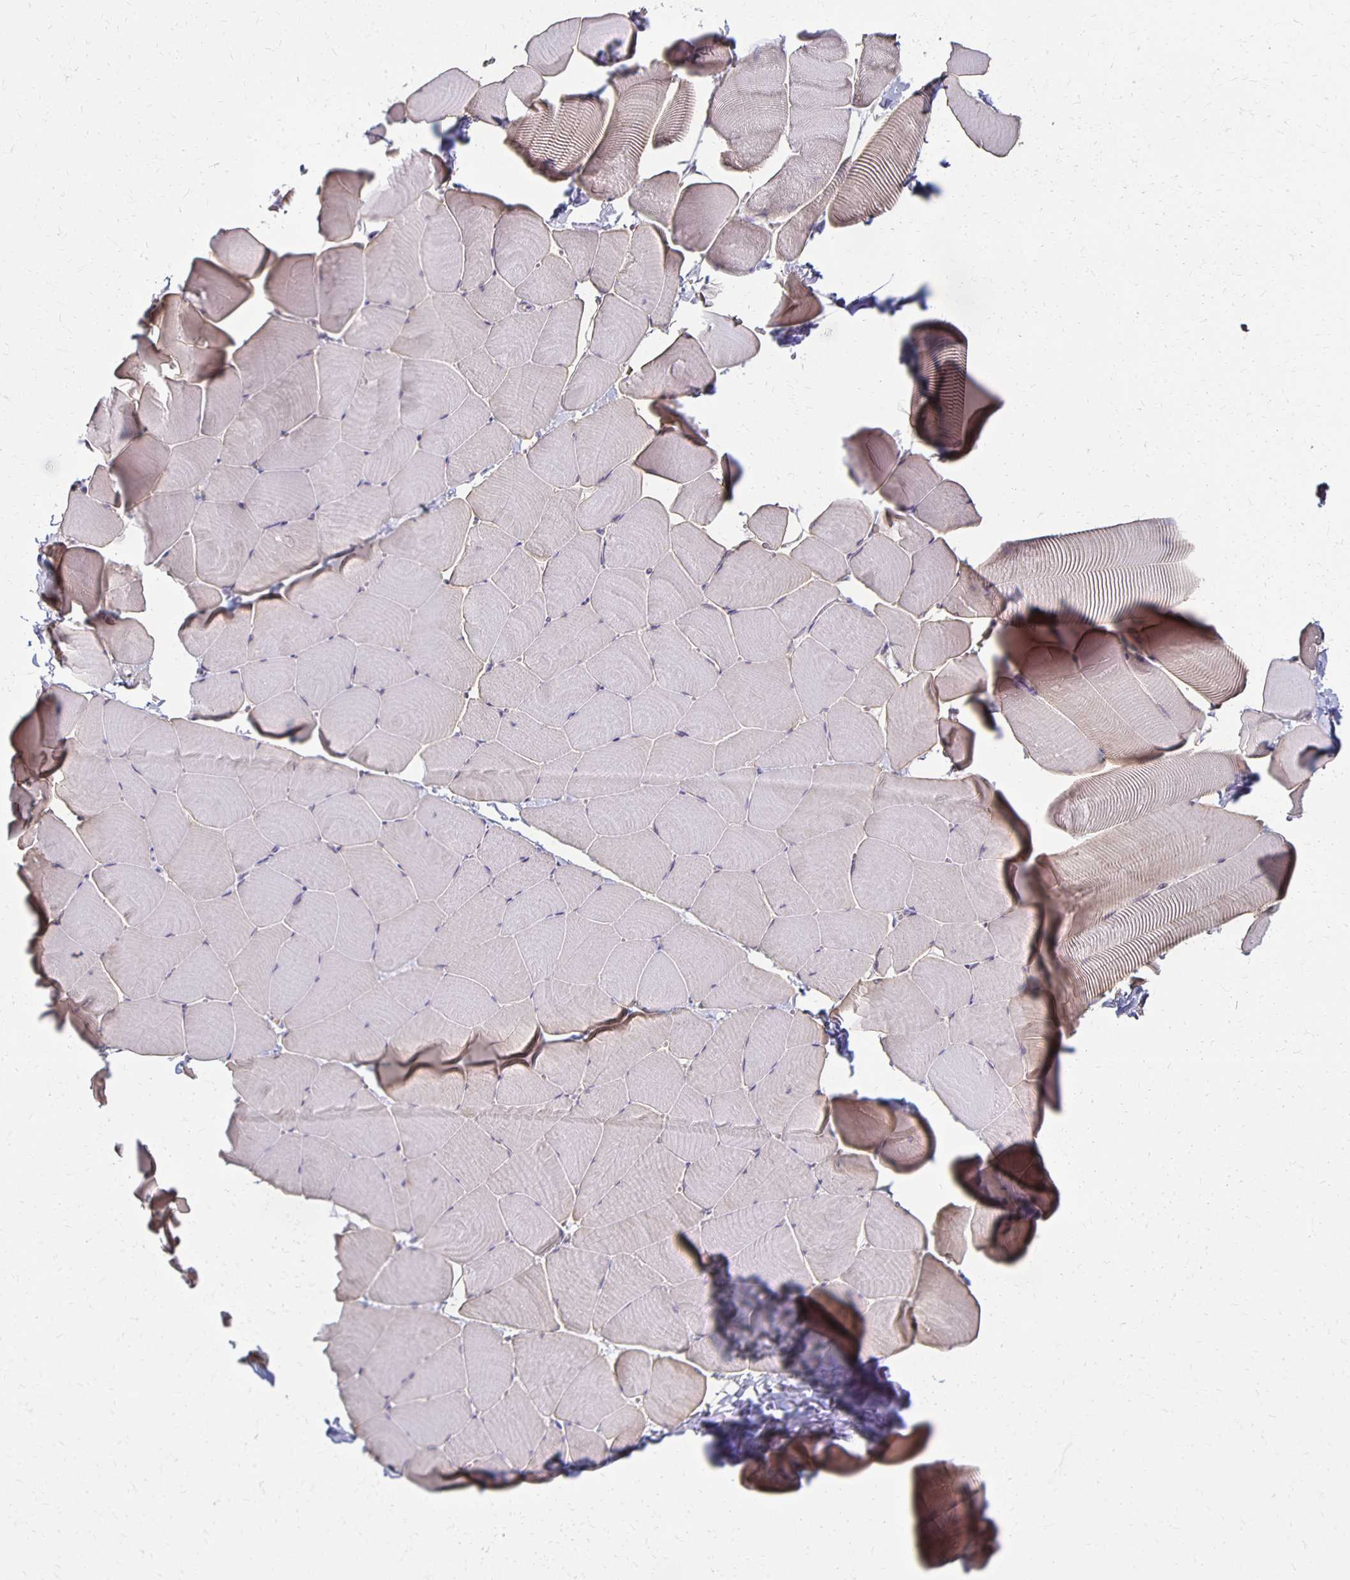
{"staining": {"intensity": "weak", "quantity": "<25%", "location": "cytoplasmic/membranous"}, "tissue": "skeletal muscle", "cell_type": "Myocytes", "image_type": "normal", "snomed": [{"axis": "morphology", "description": "Normal tissue, NOS"}, {"axis": "topography", "description": "Skeletal muscle"}], "caption": "An immunohistochemistry (IHC) micrograph of normal skeletal muscle is shown. There is no staining in myocytes of skeletal muscle.", "gene": "GPX4", "patient": {"sex": "male", "age": 25}}